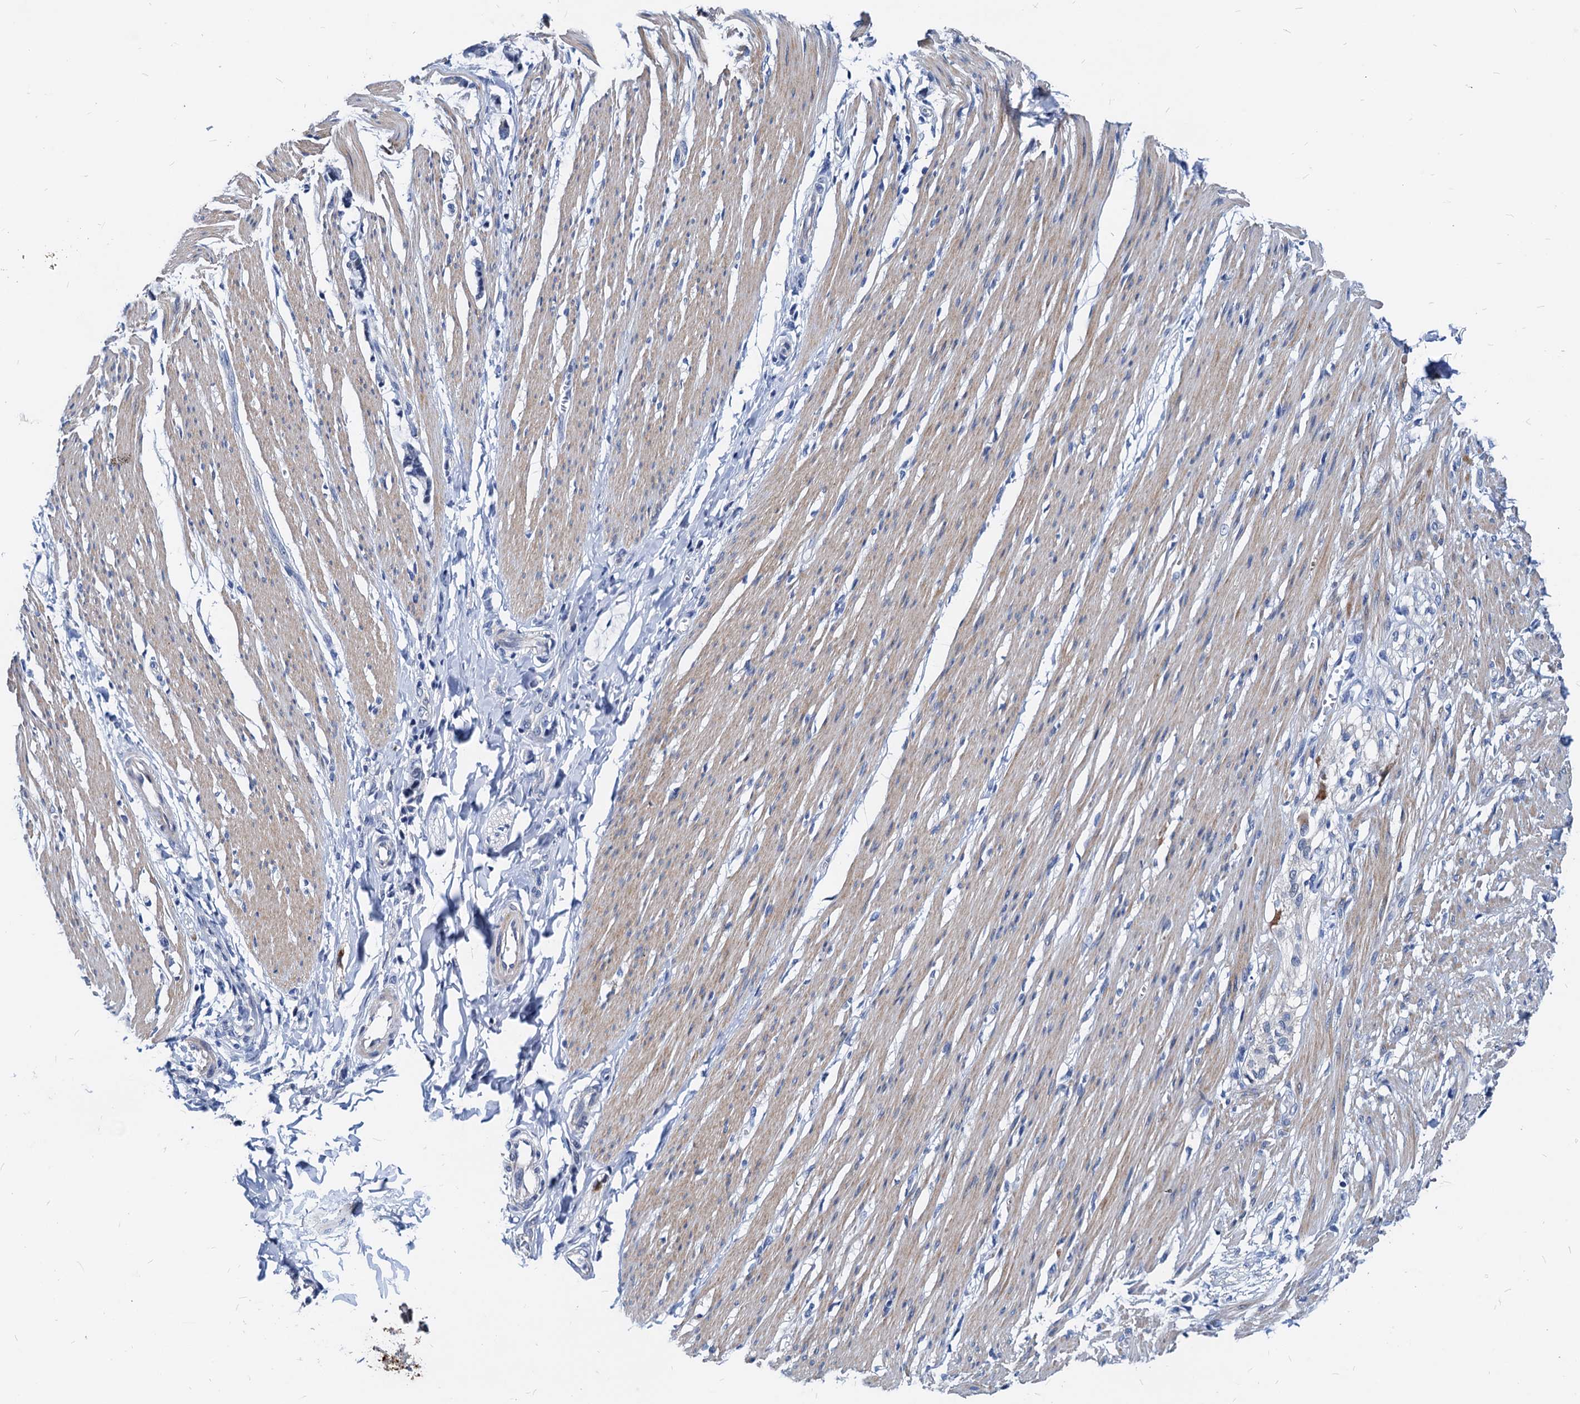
{"staining": {"intensity": "moderate", "quantity": ">75%", "location": "cytoplasmic/membranous"}, "tissue": "smooth muscle", "cell_type": "Smooth muscle cells", "image_type": "normal", "snomed": [{"axis": "morphology", "description": "Normal tissue, NOS"}, {"axis": "morphology", "description": "Adenocarcinoma, NOS"}, {"axis": "topography", "description": "Colon"}, {"axis": "topography", "description": "Peripheral nerve tissue"}], "caption": "A micrograph showing moderate cytoplasmic/membranous positivity in about >75% of smooth muscle cells in unremarkable smooth muscle, as visualized by brown immunohistochemical staining.", "gene": "HSF2", "patient": {"sex": "male", "age": 14}}